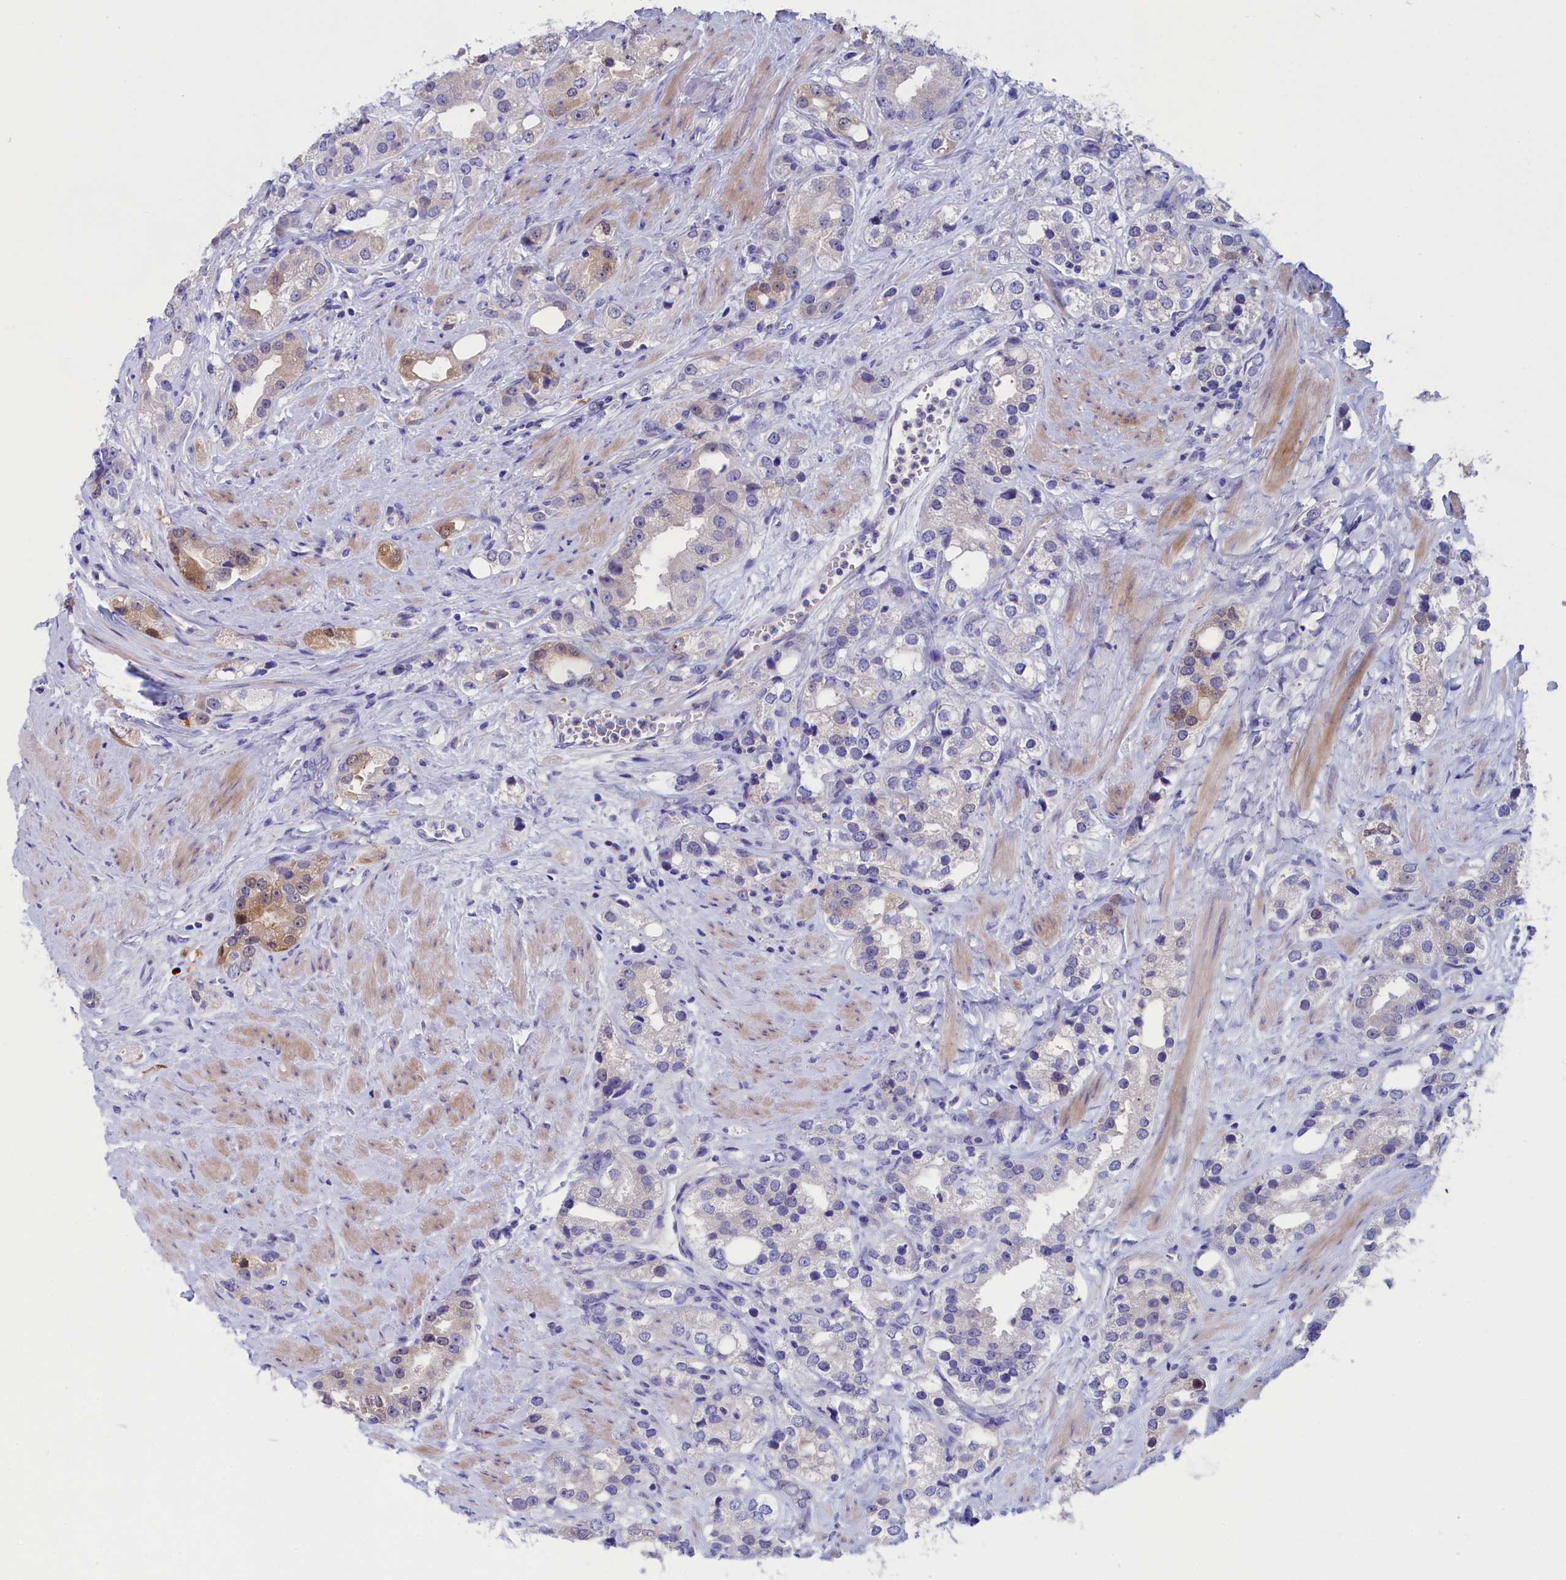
{"staining": {"intensity": "moderate", "quantity": "<25%", "location": "cytoplasmic/membranous"}, "tissue": "prostate cancer", "cell_type": "Tumor cells", "image_type": "cancer", "snomed": [{"axis": "morphology", "description": "Adenocarcinoma, NOS"}, {"axis": "topography", "description": "Prostate"}], "caption": "Prostate cancer (adenocarcinoma) stained with a brown dye shows moderate cytoplasmic/membranous positive staining in about <25% of tumor cells.", "gene": "VPS35L", "patient": {"sex": "male", "age": 79}}